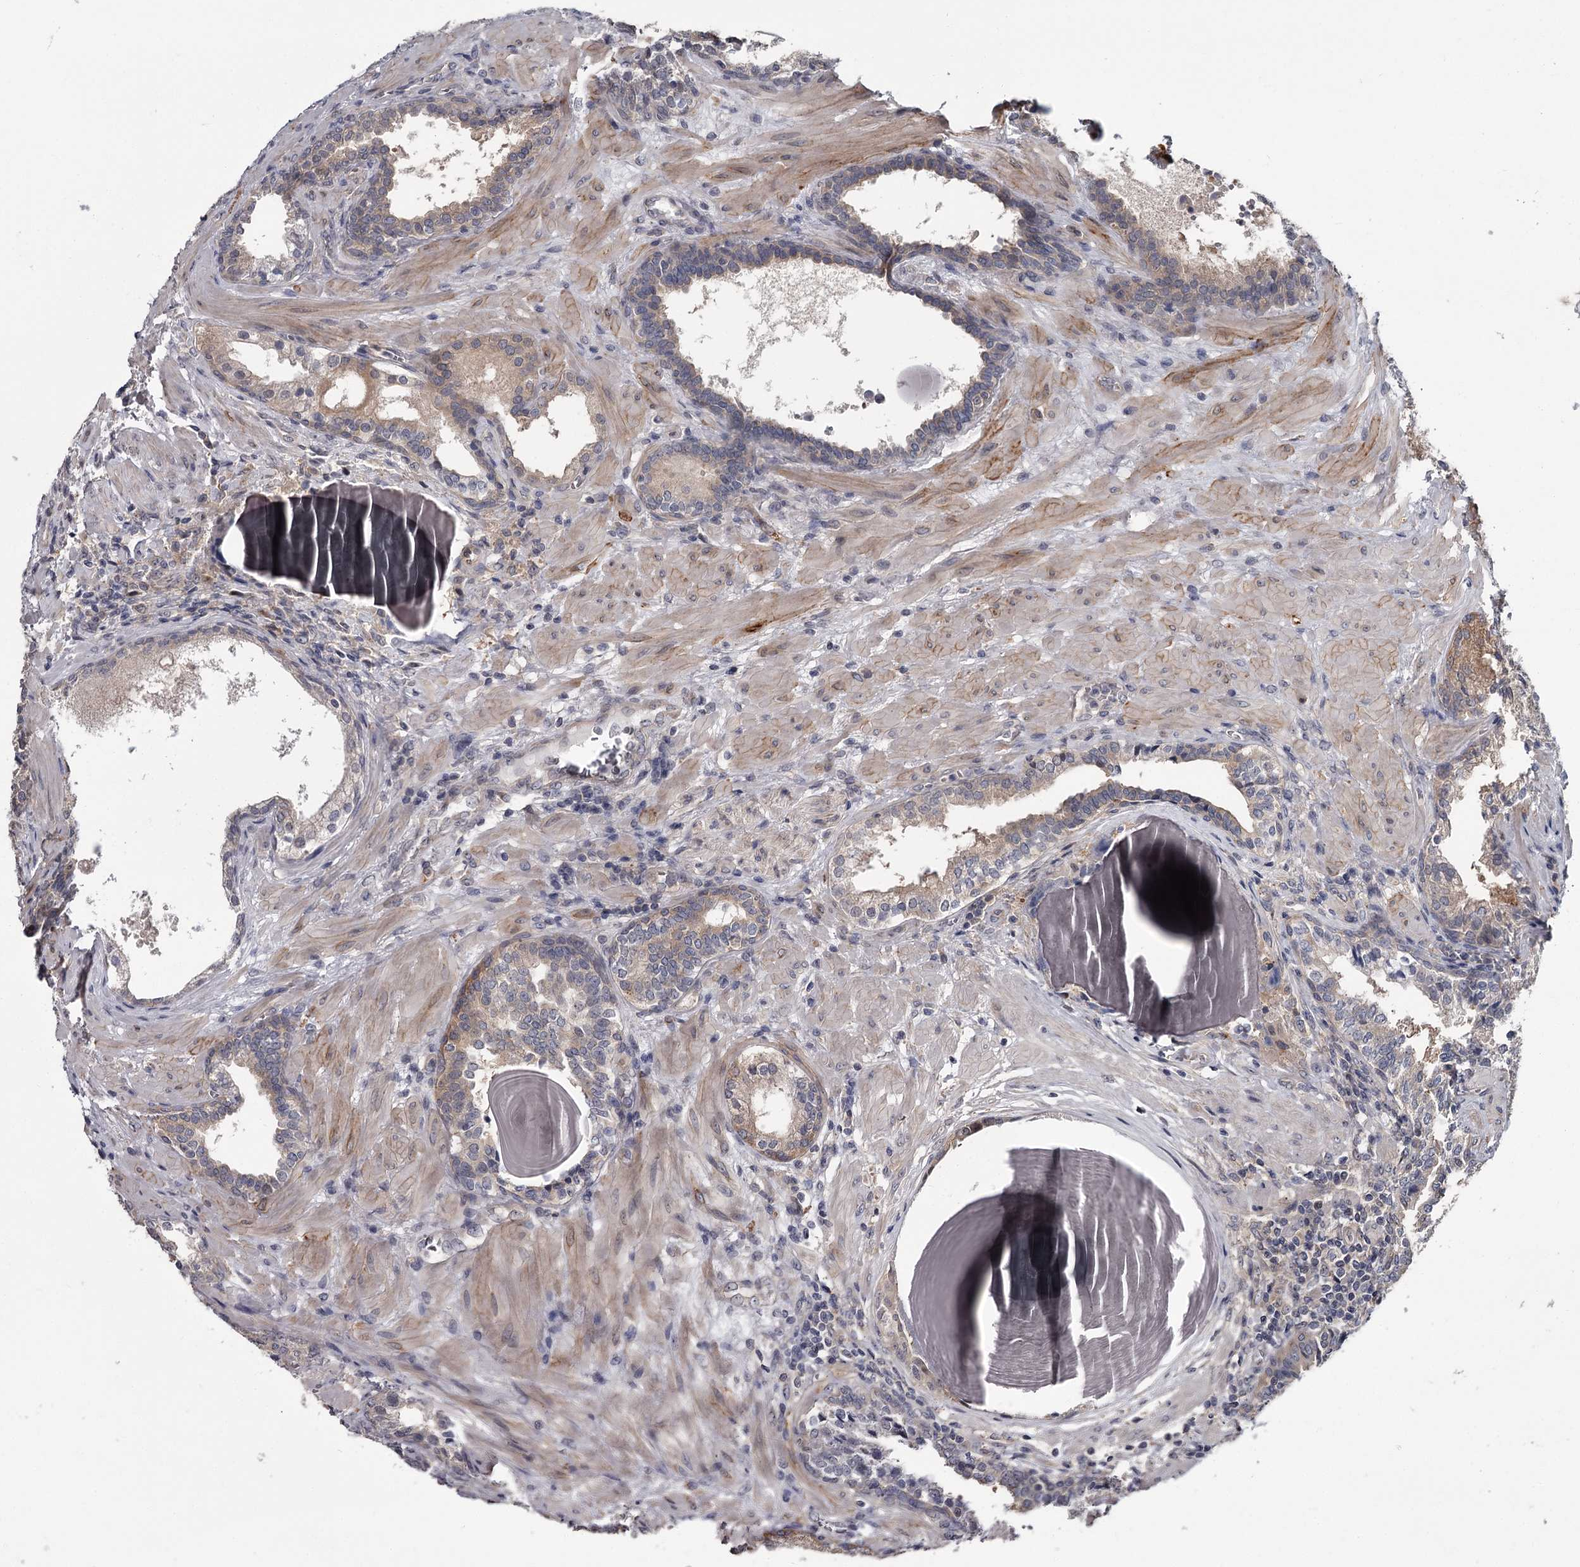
{"staining": {"intensity": "weak", "quantity": "25%-75%", "location": "cytoplasmic/membranous"}, "tissue": "prostate cancer", "cell_type": "Tumor cells", "image_type": "cancer", "snomed": [{"axis": "morphology", "description": "Adenocarcinoma, Low grade"}, {"axis": "topography", "description": "Prostate"}], "caption": "Tumor cells demonstrate low levels of weak cytoplasmic/membranous positivity in approximately 25%-75% of cells in prostate cancer (adenocarcinoma (low-grade)). (Brightfield microscopy of DAB IHC at high magnification).", "gene": "DAO", "patient": {"sex": "male", "age": 60}}